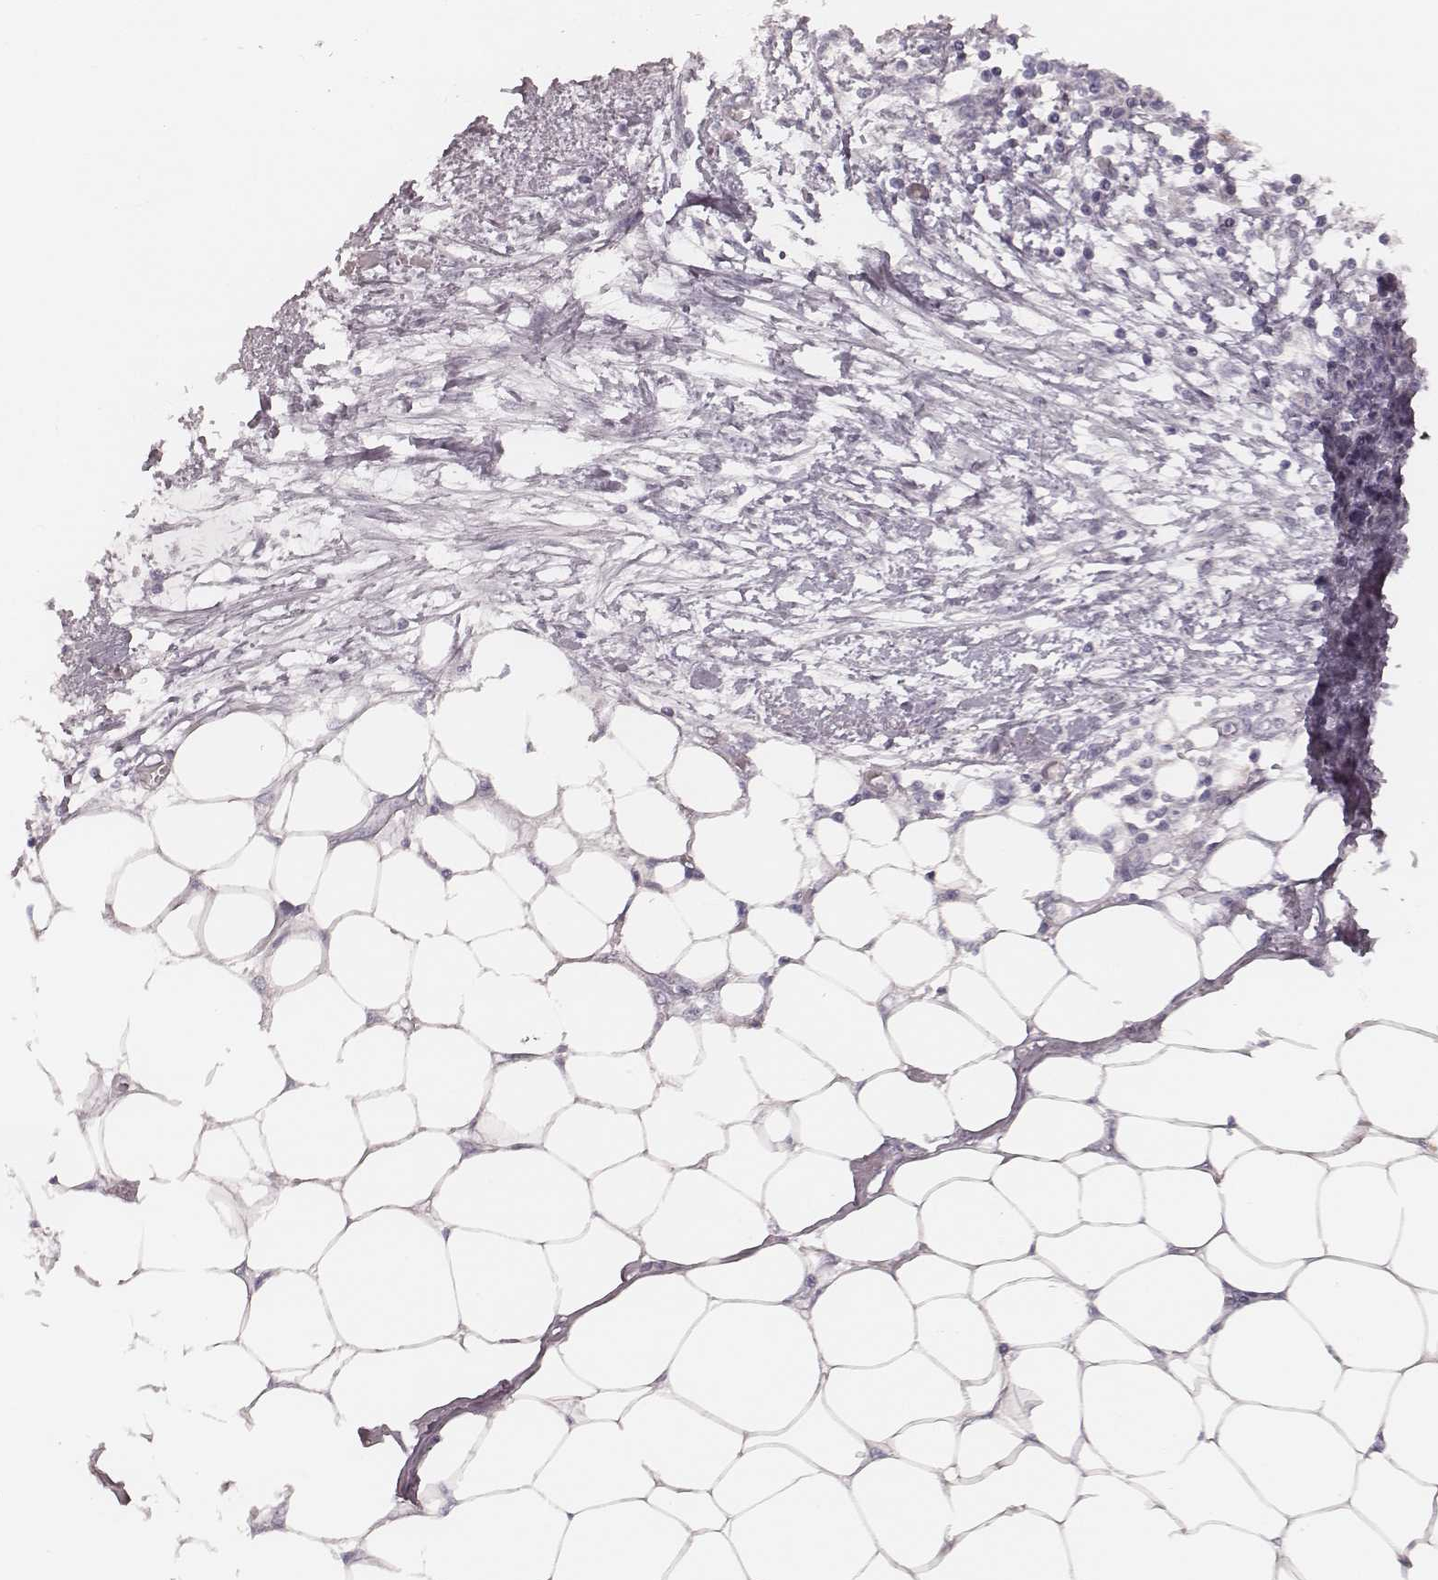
{"staining": {"intensity": "moderate", "quantity": "25%-75%", "location": "nuclear"}, "tissue": "endometrial cancer", "cell_type": "Tumor cells", "image_type": "cancer", "snomed": [{"axis": "morphology", "description": "Adenocarcinoma, NOS"}, {"axis": "morphology", "description": "Adenocarcinoma, metastatic, NOS"}, {"axis": "topography", "description": "Adipose tissue"}, {"axis": "topography", "description": "Endometrium"}], "caption": "Immunohistochemical staining of human endometrial adenocarcinoma displays medium levels of moderate nuclear staining in about 25%-75% of tumor cells.", "gene": "MSX1", "patient": {"sex": "female", "age": 67}}